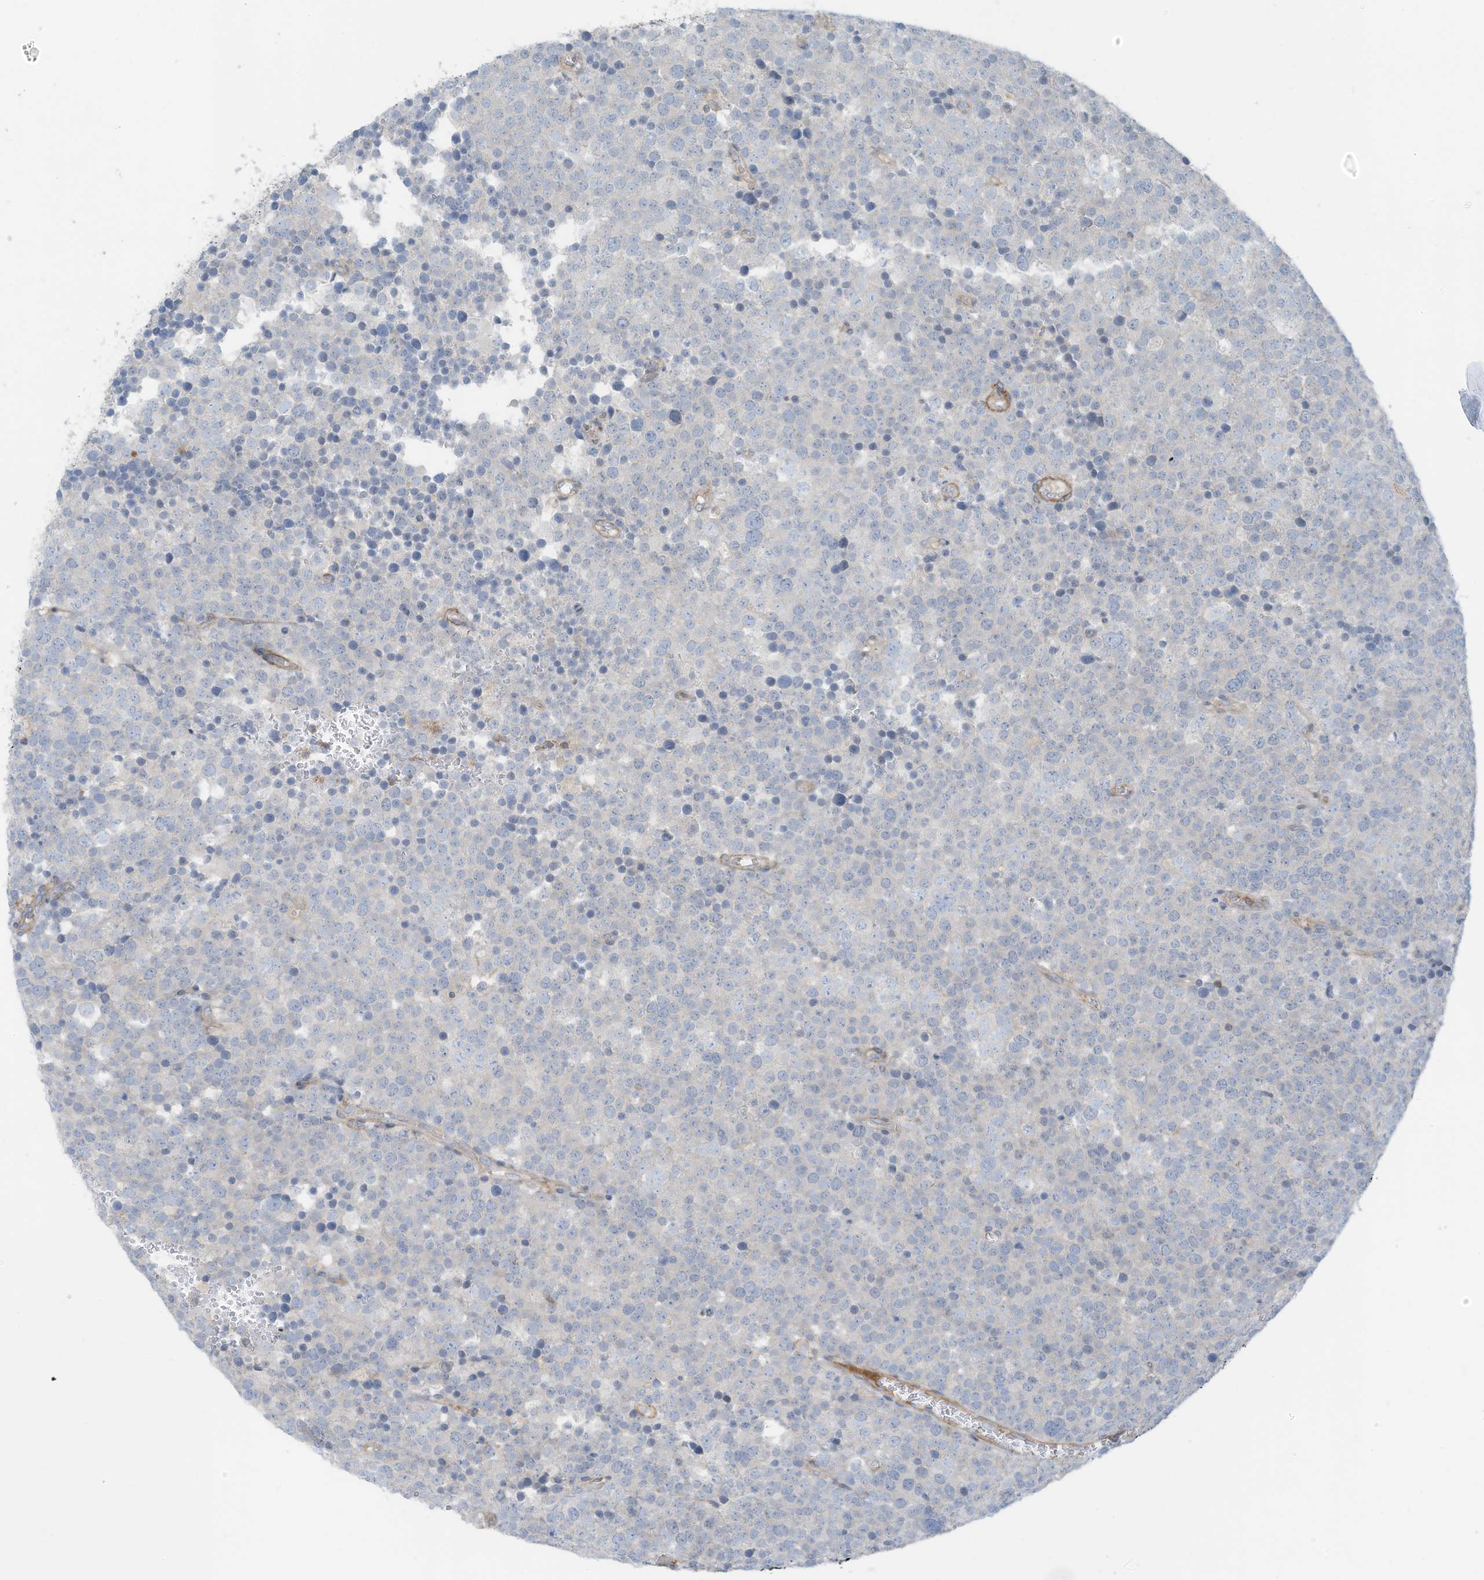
{"staining": {"intensity": "negative", "quantity": "none", "location": "none"}, "tissue": "testis cancer", "cell_type": "Tumor cells", "image_type": "cancer", "snomed": [{"axis": "morphology", "description": "Seminoma, NOS"}, {"axis": "topography", "description": "Testis"}], "caption": "A micrograph of human testis cancer is negative for staining in tumor cells. The staining is performed using DAB brown chromogen with nuclei counter-stained in using hematoxylin.", "gene": "ZNF846", "patient": {"sex": "male", "age": 71}}